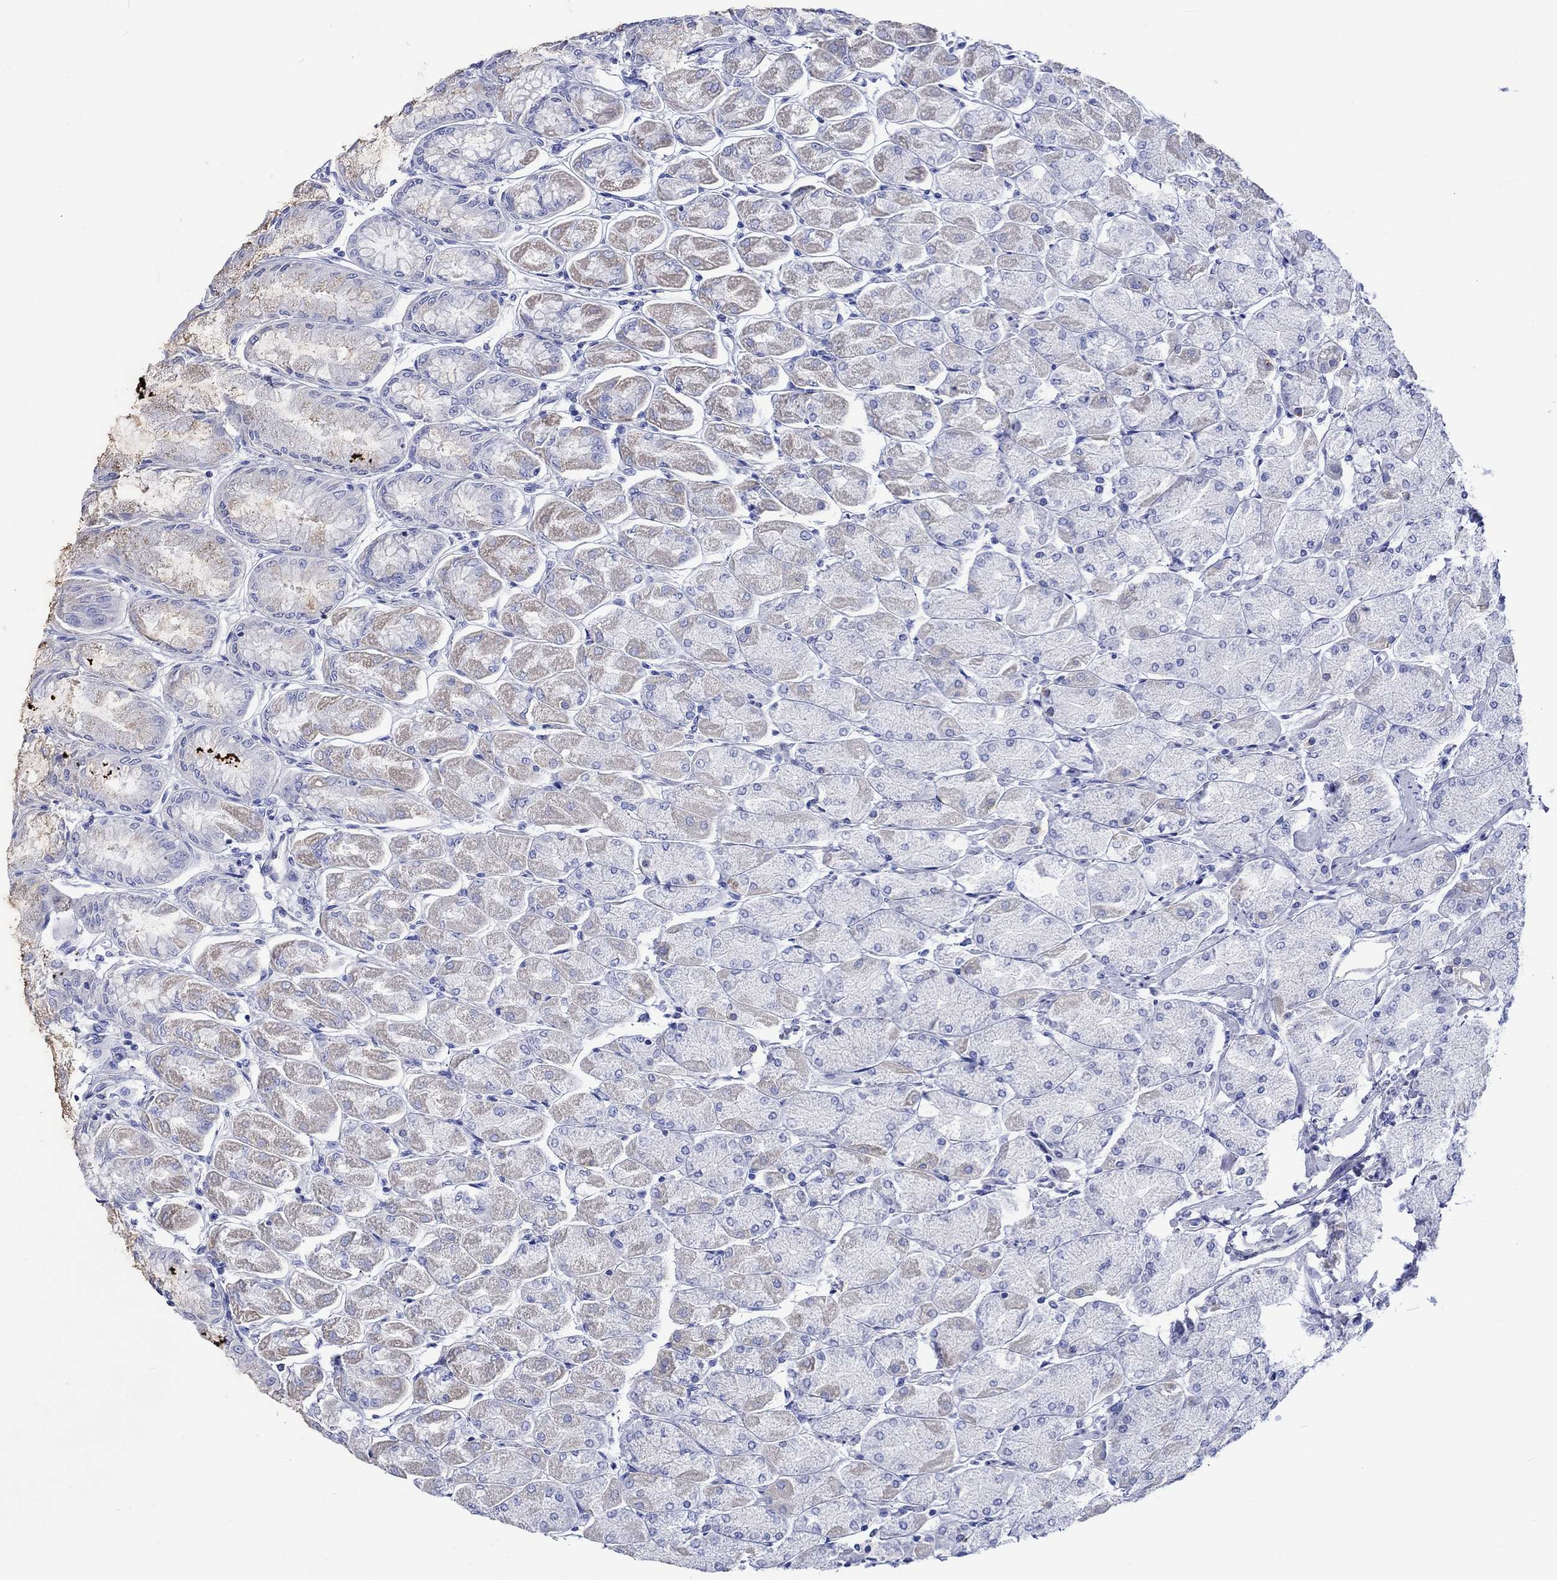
{"staining": {"intensity": "moderate", "quantity": "25%-75%", "location": "cytoplasmic/membranous"}, "tissue": "stomach", "cell_type": "Glandular cells", "image_type": "normal", "snomed": [{"axis": "morphology", "description": "Normal tissue, NOS"}, {"axis": "topography", "description": "Stomach, upper"}], "caption": "The photomicrograph exhibits a brown stain indicating the presence of a protein in the cytoplasmic/membranous of glandular cells in stomach. (IHC, brightfield microscopy, high magnification).", "gene": "HARBI1", "patient": {"sex": "male", "age": 60}}